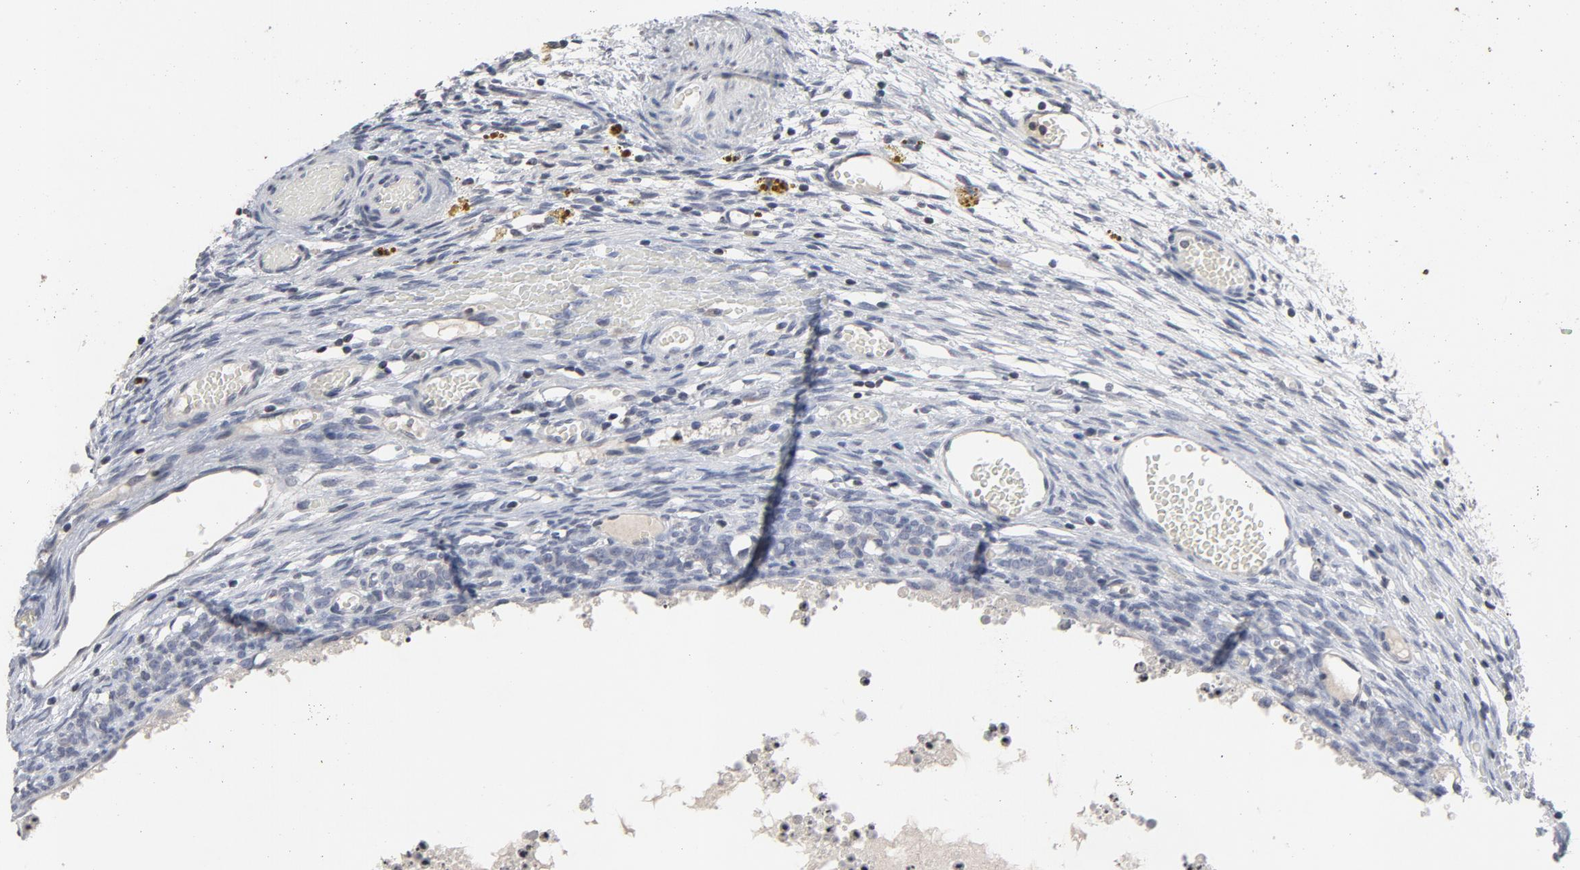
{"staining": {"intensity": "negative", "quantity": "none", "location": "none"}, "tissue": "ovary", "cell_type": "Follicle cells", "image_type": "normal", "snomed": [{"axis": "morphology", "description": "Normal tissue, NOS"}, {"axis": "topography", "description": "Ovary"}], "caption": "An immunohistochemistry (IHC) histopathology image of benign ovary is shown. There is no staining in follicle cells of ovary. (Brightfield microscopy of DAB (3,3'-diaminobenzidine) immunohistochemistry at high magnification).", "gene": "TCL1A", "patient": {"sex": "female", "age": 35}}